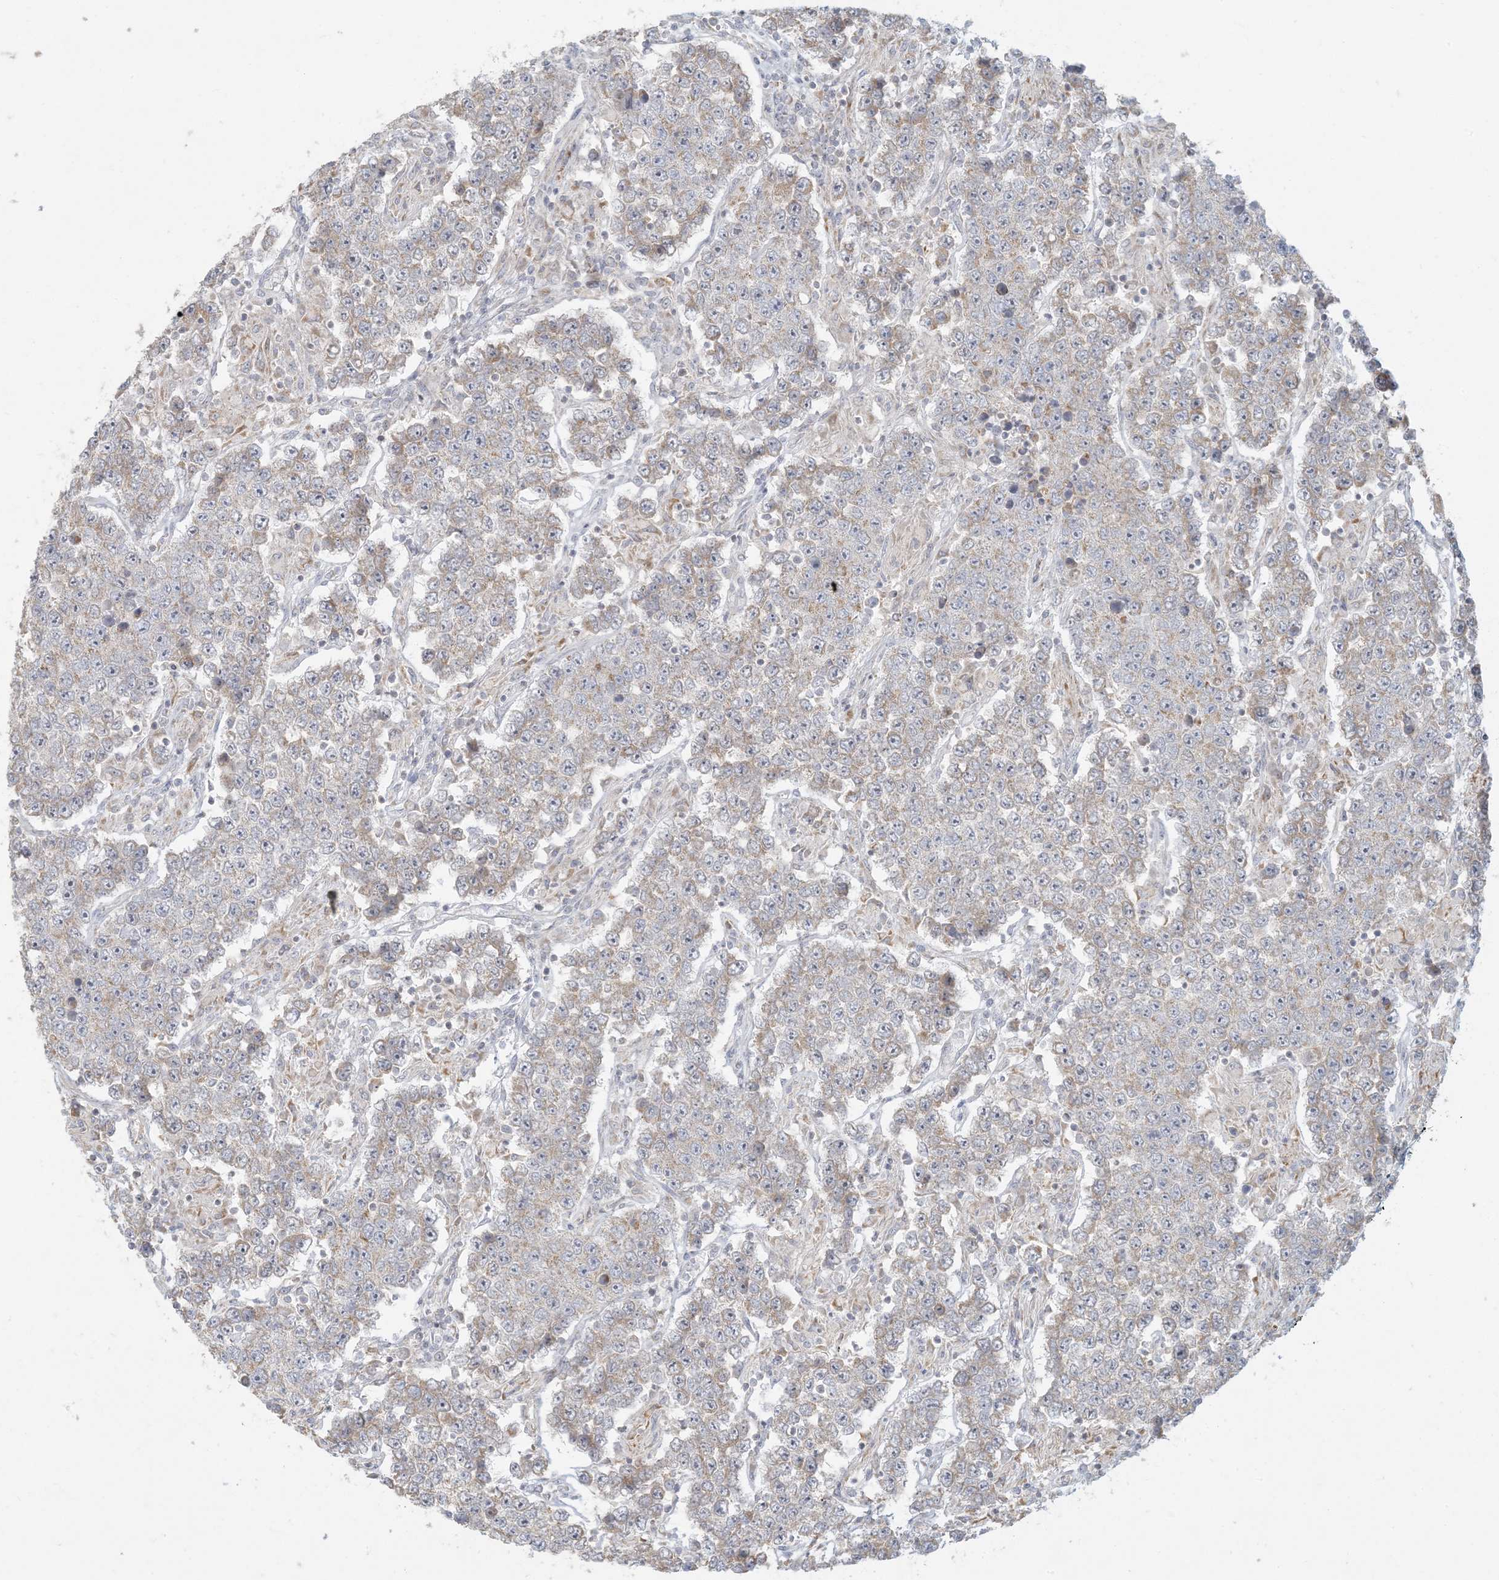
{"staining": {"intensity": "weak", "quantity": "<25%", "location": "cytoplasmic/membranous"}, "tissue": "testis cancer", "cell_type": "Tumor cells", "image_type": "cancer", "snomed": [{"axis": "morphology", "description": "Normal tissue, NOS"}, {"axis": "morphology", "description": "Urothelial carcinoma, High grade"}, {"axis": "morphology", "description": "Seminoma, NOS"}, {"axis": "morphology", "description": "Carcinoma, Embryonal, NOS"}, {"axis": "topography", "description": "Urinary bladder"}, {"axis": "topography", "description": "Testis"}], "caption": "Immunohistochemistry (IHC) photomicrograph of urothelial carcinoma (high-grade) (testis) stained for a protein (brown), which shows no positivity in tumor cells.", "gene": "MCAT", "patient": {"sex": "male", "age": 41}}